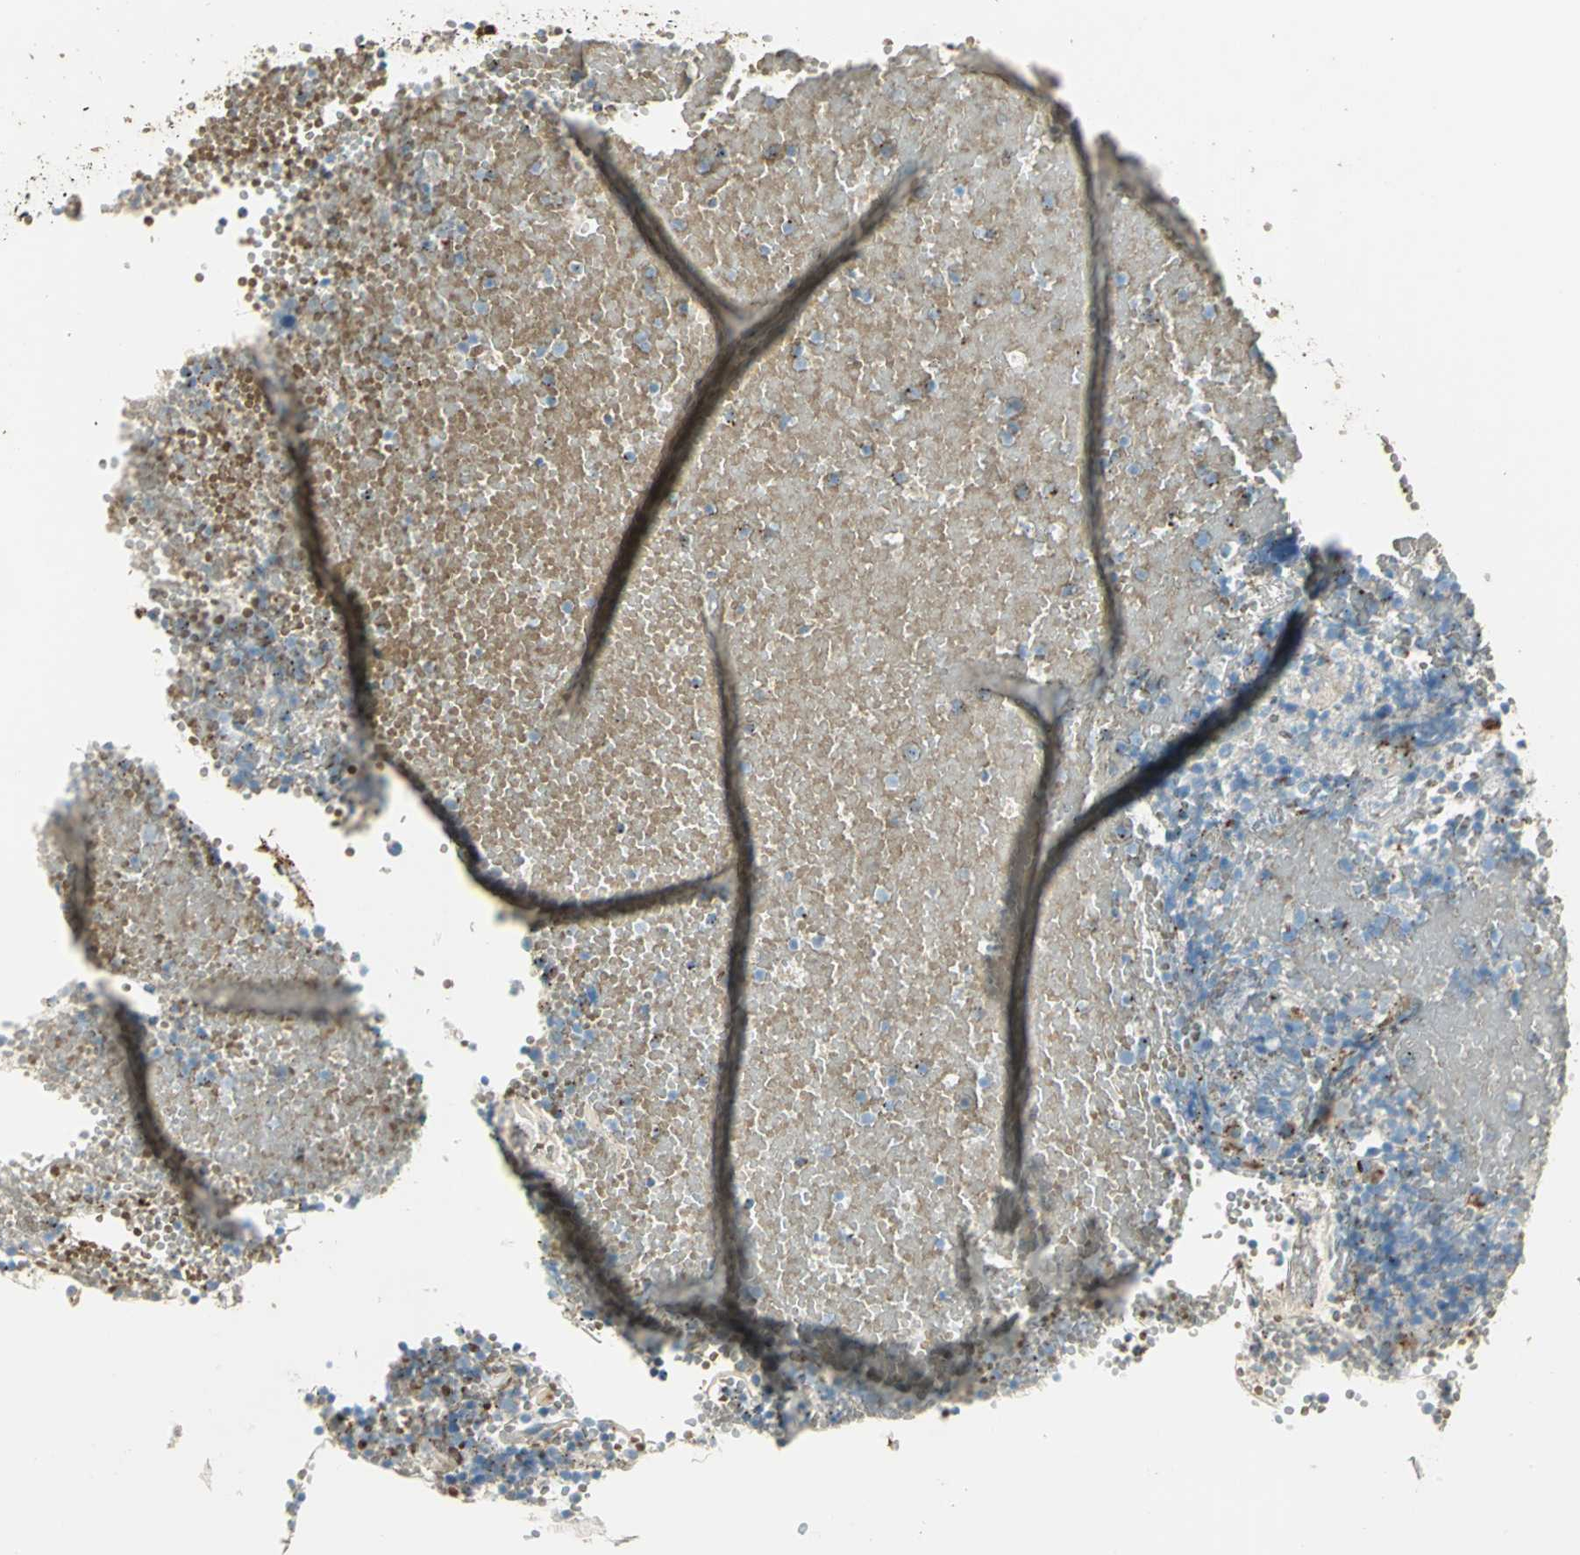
{"staining": {"intensity": "moderate", "quantity": "25%-75%", "location": "cytoplasmic/membranous"}, "tissue": "tonsil", "cell_type": "Germinal center cells", "image_type": "normal", "snomed": [{"axis": "morphology", "description": "Normal tissue, NOS"}, {"axis": "topography", "description": "Tonsil"}], "caption": "A medium amount of moderate cytoplasmic/membranous expression is appreciated in about 25%-75% of germinal center cells in unremarkable tonsil.", "gene": "ARSA", "patient": {"sex": "female", "age": 40}}